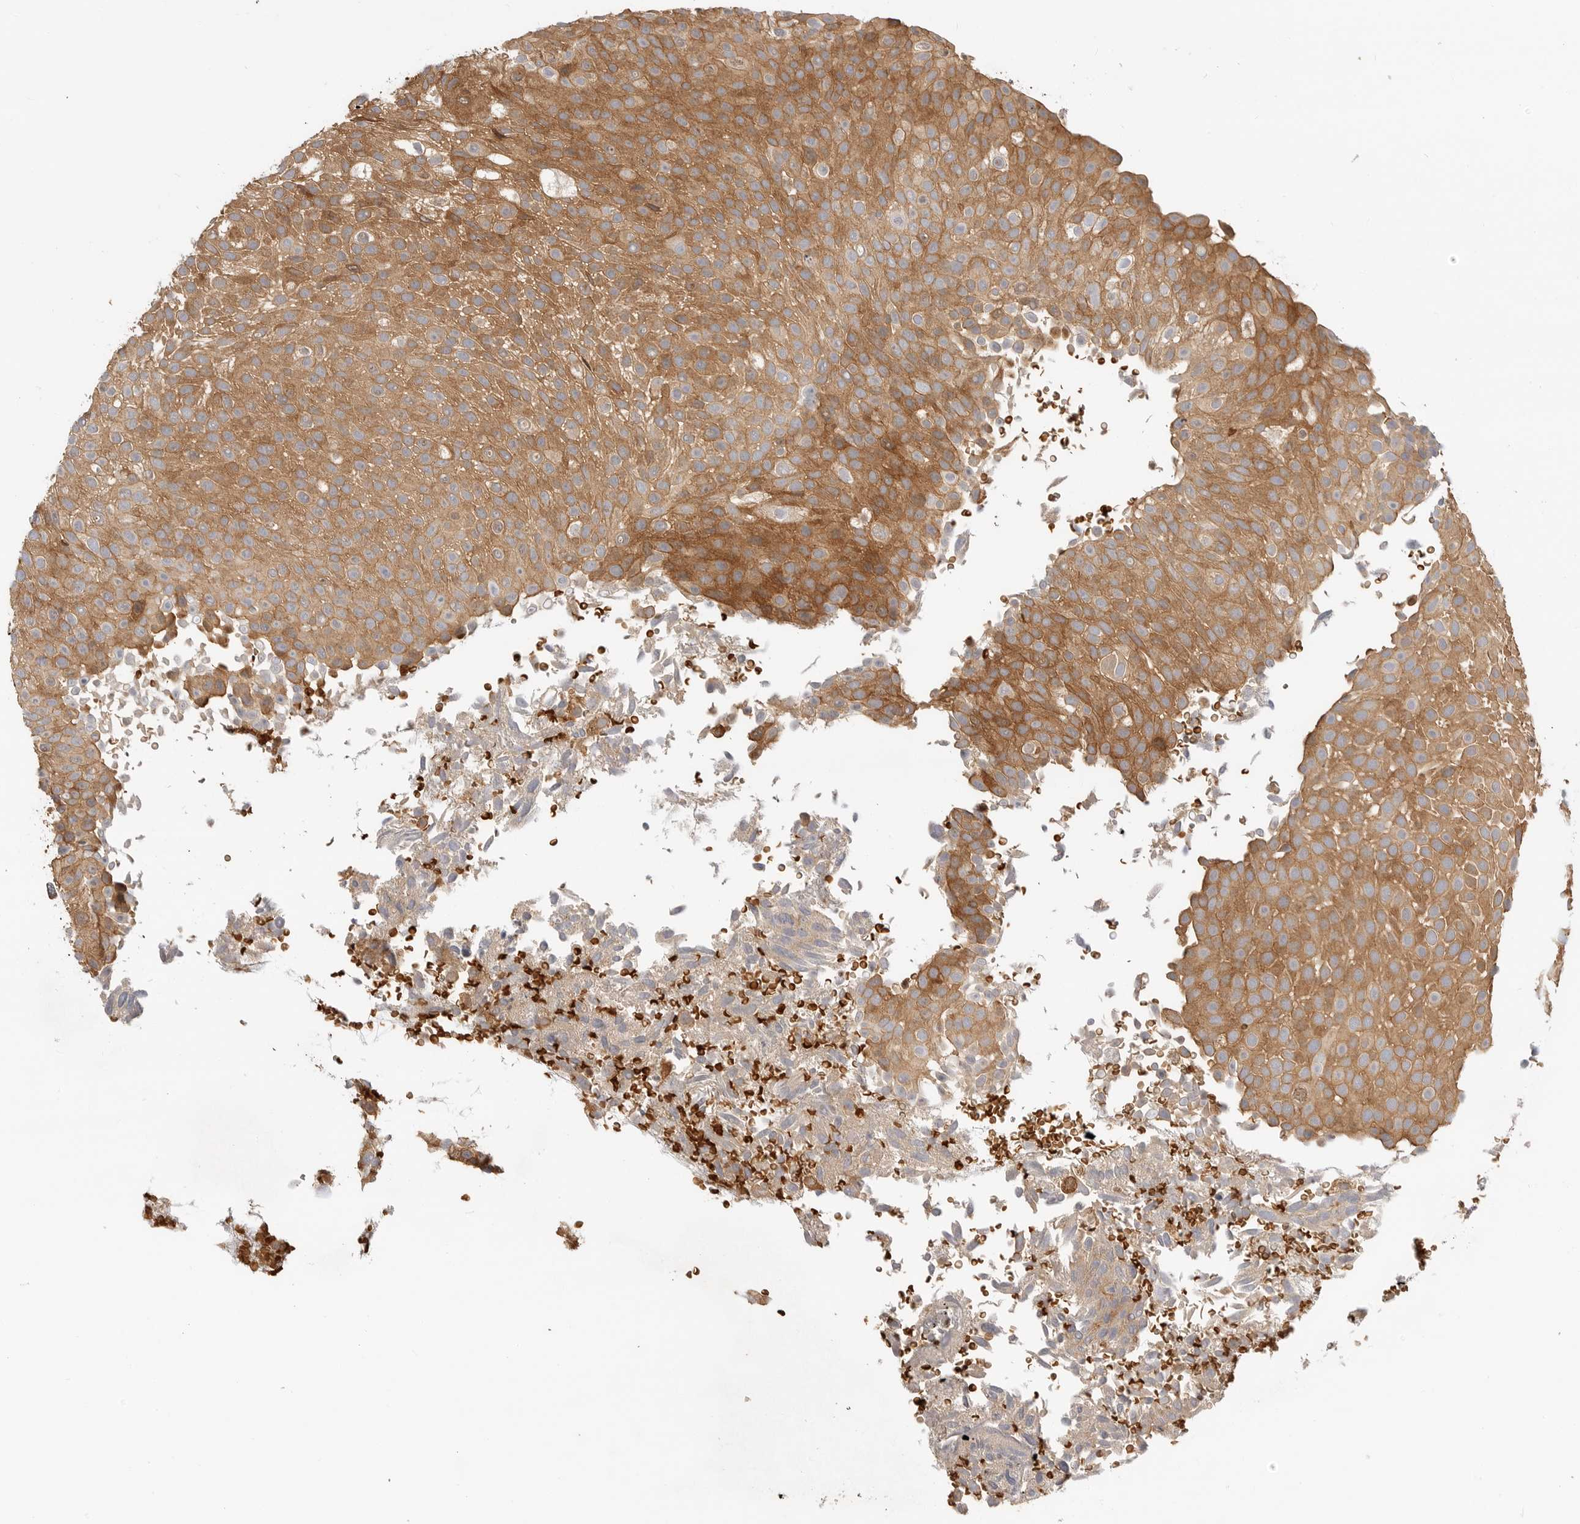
{"staining": {"intensity": "strong", "quantity": ">75%", "location": "cytoplasmic/membranous"}, "tissue": "urothelial cancer", "cell_type": "Tumor cells", "image_type": "cancer", "snomed": [{"axis": "morphology", "description": "Urothelial carcinoma, Low grade"}, {"axis": "topography", "description": "Urinary bladder"}], "caption": "Tumor cells reveal high levels of strong cytoplasmic/membranous expression in about >75% of cells in urothelial cancer.", "gene": "CLDN12", "patient": {"sex": "male", "age": 78}}